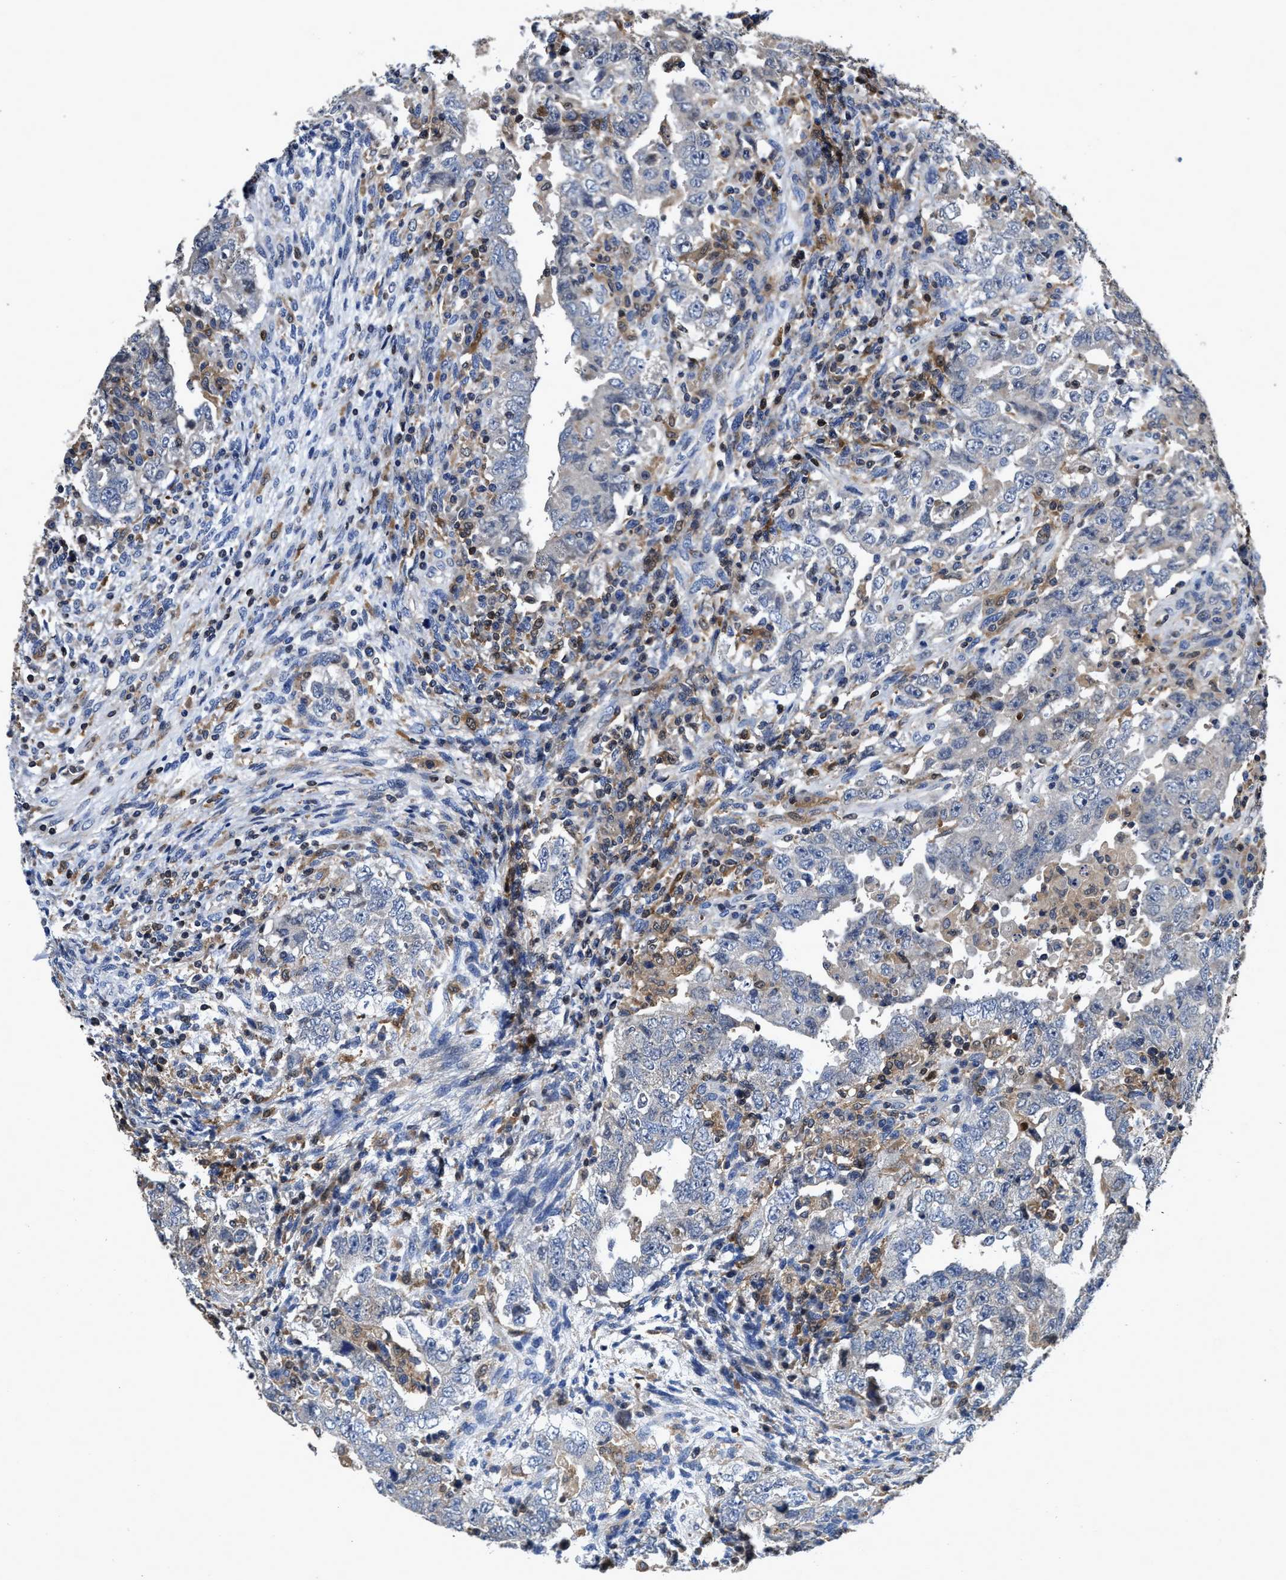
{"staining": {"intensity": "negative", "quantity": "none", "location": "none"}, "tissue": "testis cancer", "cell_type": "Tumor cells", "image_type": "cancer", "snomed": [{"axis": "morphology", "description": "Carcinoma, Embryonal, NOS"}, {"axis": "topography", "description": "Testis"}], "caption": "DAB immunohistochemical staining of human embryonal carcinoma (testis) displays no significant staining in tumor cells.", "gene": "RGS10", "patient": {"sex": "male", "age": 26}}